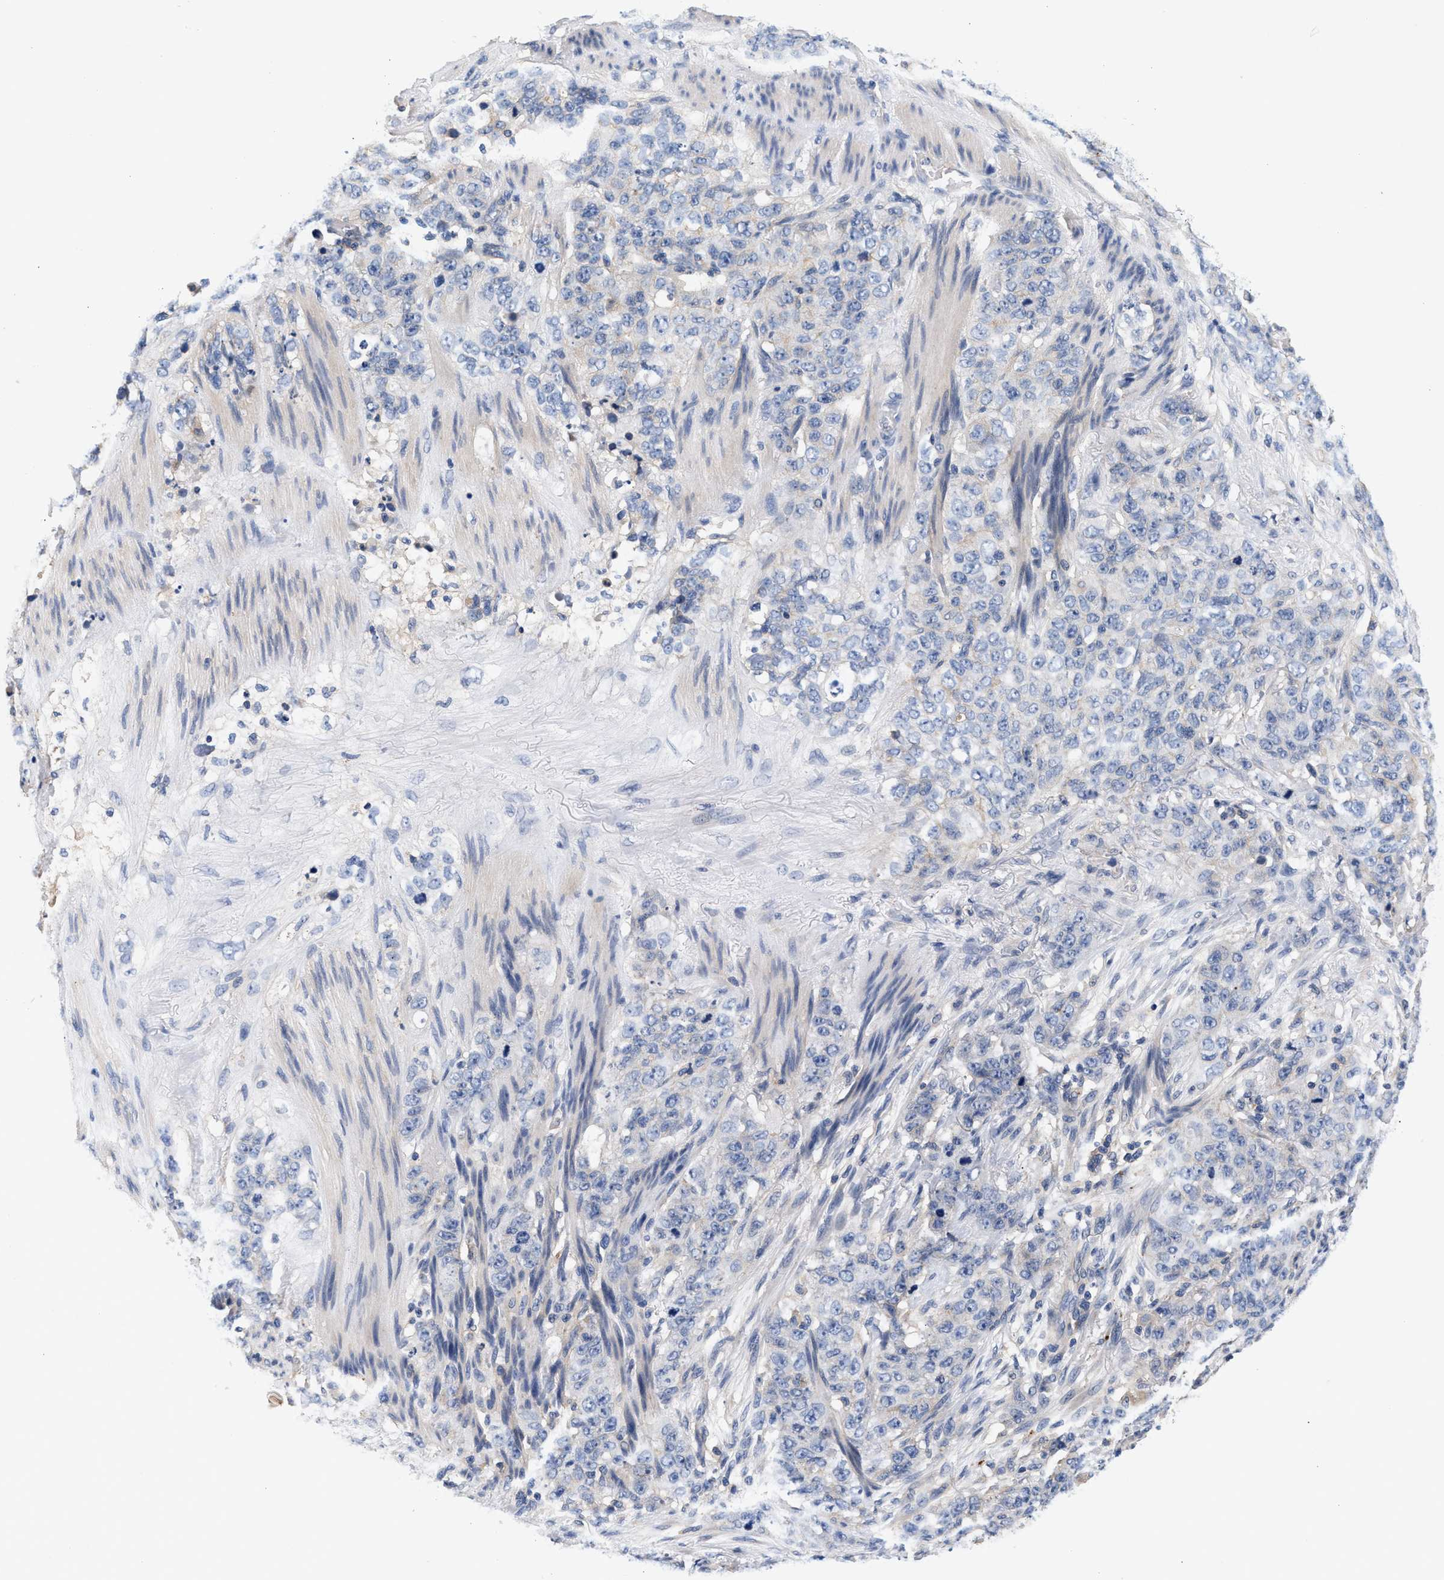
{"staining": {"intensity": "negative", "quantity": "none", "location": "none"}, "tissue": "stomach cancer", "cell_type": "Tumor cells", "image_type": "cancer", "snomed": [{"axis": "morphology", "description": "Adenocarcinoma, NOS"}, {"axis": "topography", "description": "Stomach"}], "caption": "Human adenocarcinoma (stomach) stained for a protein using immunohistochemistry (IHC) displays no staining in tumor cells.", "gene": "GNAI3", "patient": {"sex": "male", "age": 48}}